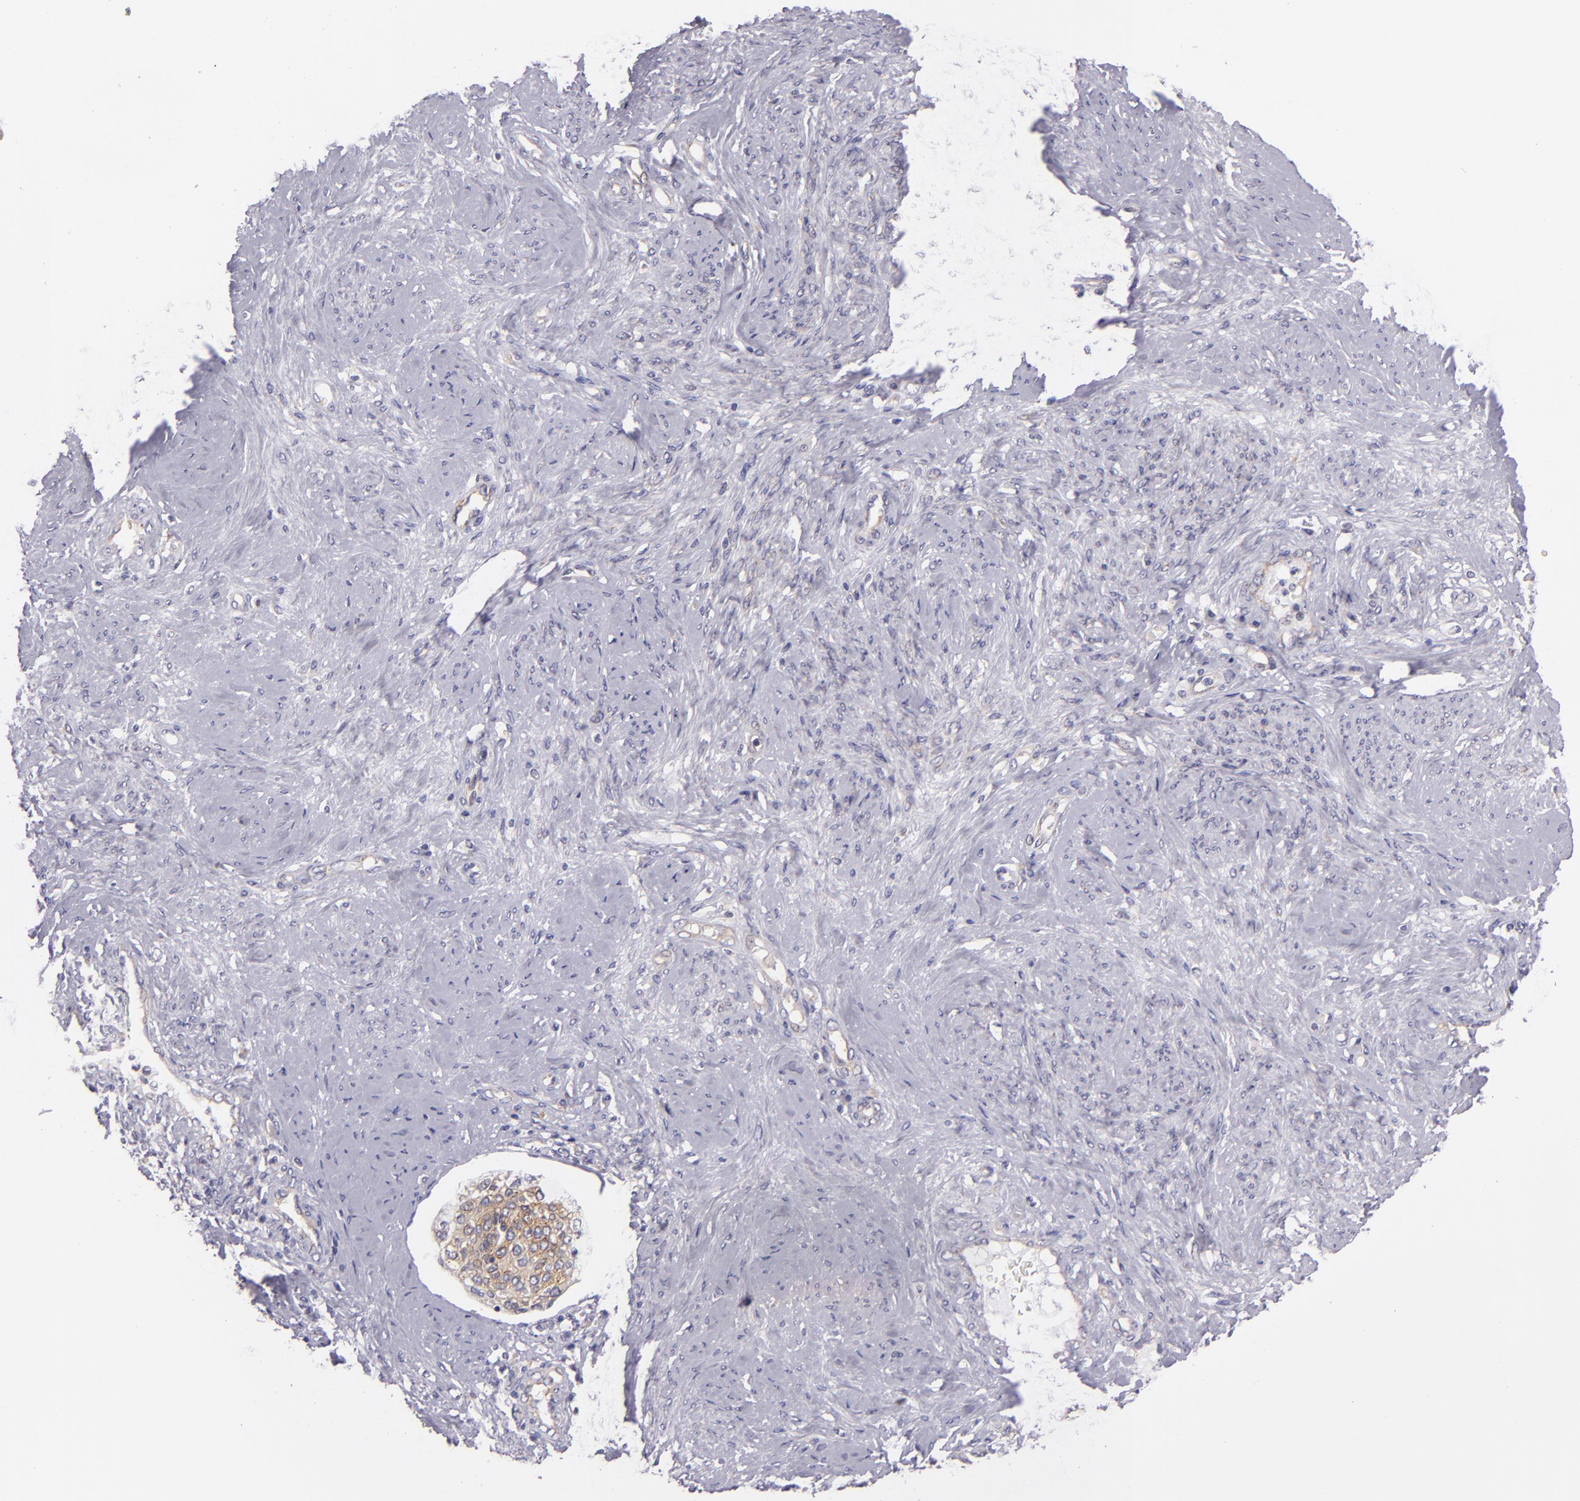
{"staining": {"intensity": "weak", "quantity": ">75%", "location": "cytoplasmic/membranous"}, "tissue": "cervical cancer", "cell_type": "Tumor cells", "image_type": "cancer", "snomed": [{"axis": "morphology", "description": "Squamous cell carcinoma, NOS"}, {"axis": "topography", "description": "Cervix"}], "caption": "Protein staining by immunohistochemistry demonstrates weak cytoplasmic/membranous staining in about >75% of tumor cells in cervical cancer (squamous cell carcinoma).", "gene": "UPF3B", "patient": {"sex": "female", "age": 41}}